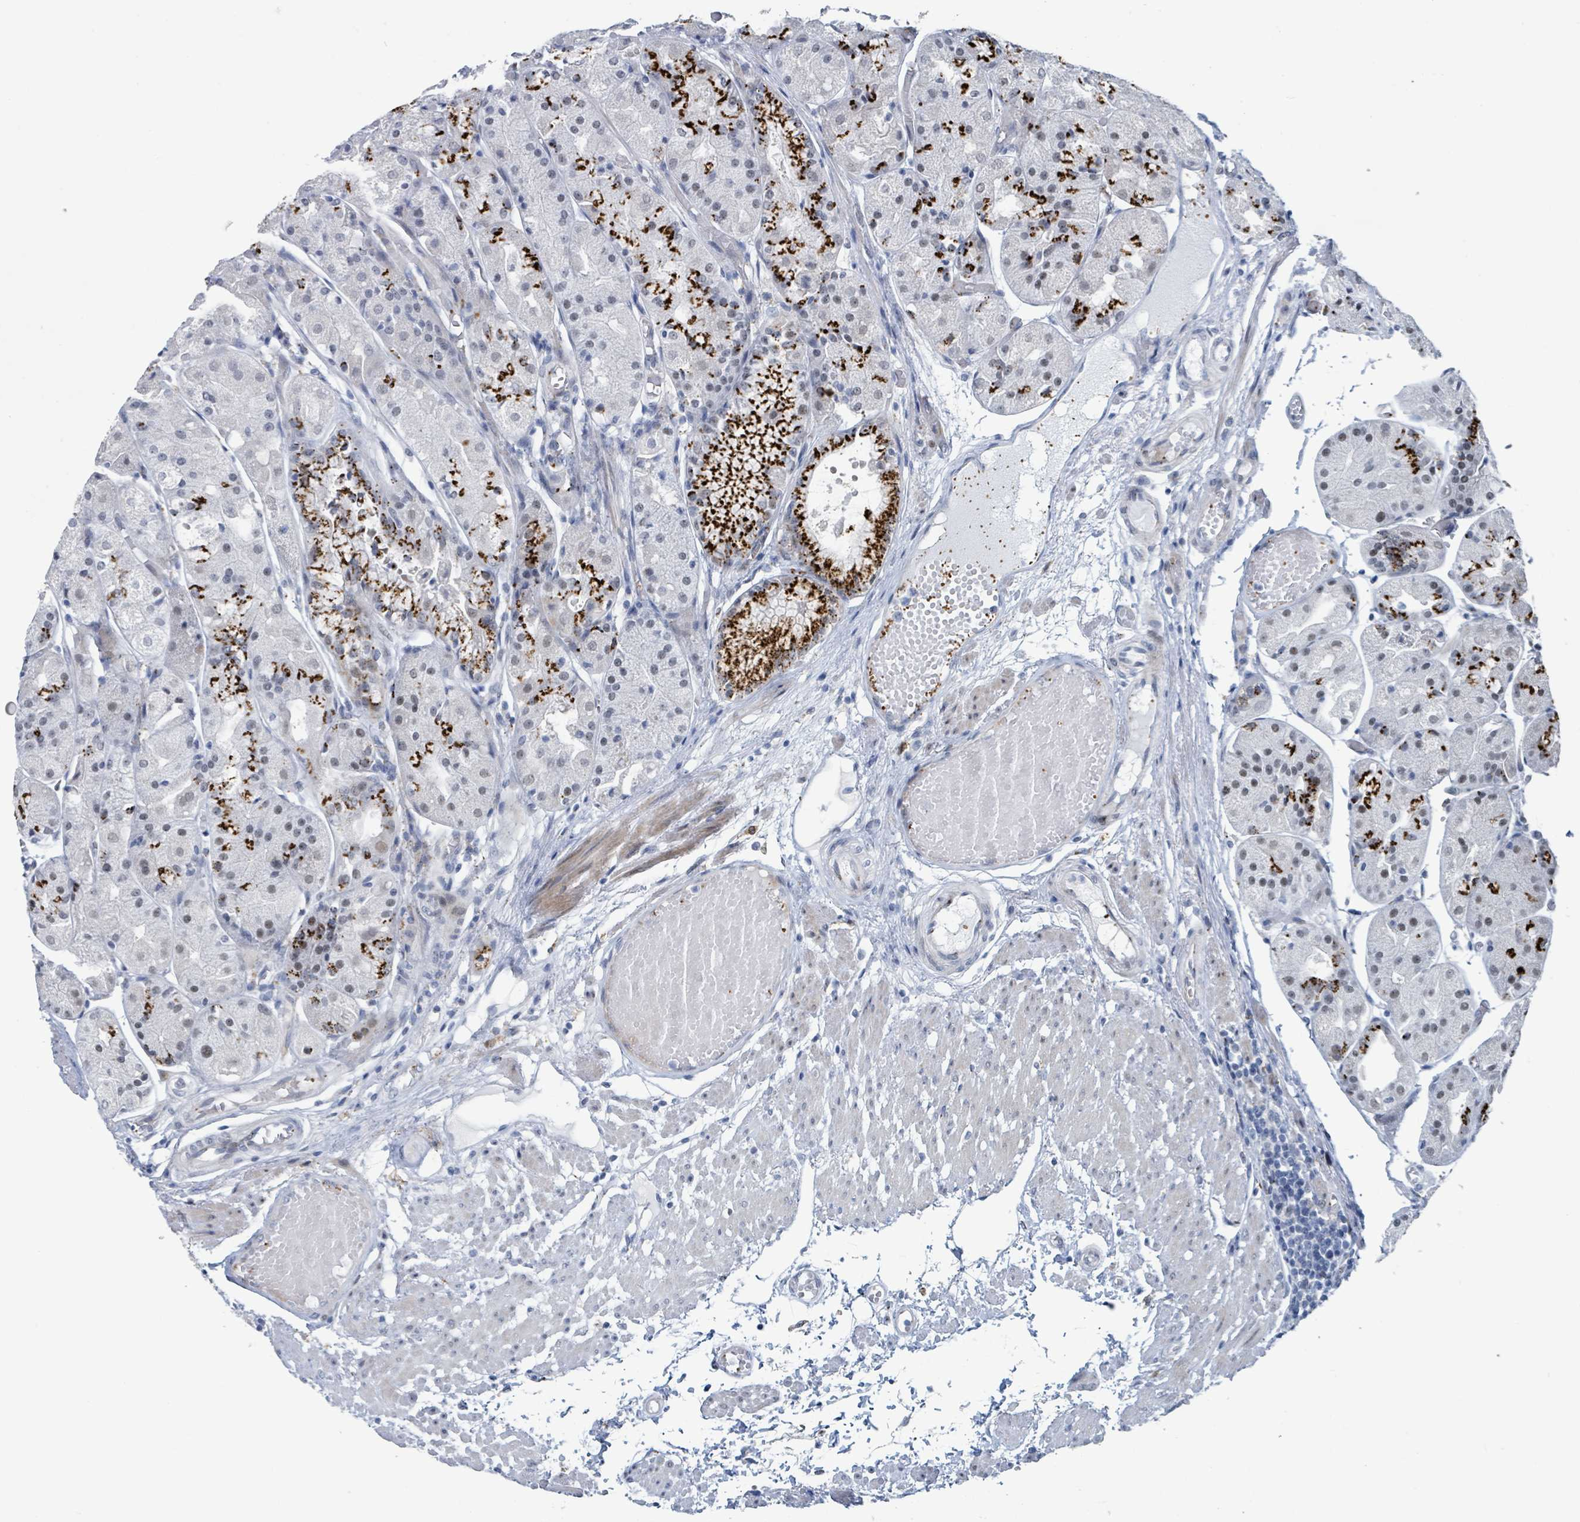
{"staining": {"intensity": "strong", "quantity": "25%-75%", "location": "cytoplasmic/membranous"}, "tissue": "stomach", "cell_type": "Glandular cells", "image_type": "normal", "snomed": [{"axis": "morphology", "description": "Normal tissue, NOS"}, {"axis": "topography", "description": "Stomach, upper"}], "caption": "Normal stomach was stained to show a protein in brown. There is high levels of strong cytoplasmic/membranous expression in approximately 25%-75% of glandular cells.", "gene": "DCAF5", "patient": {"sex": "male", "age": 72}}